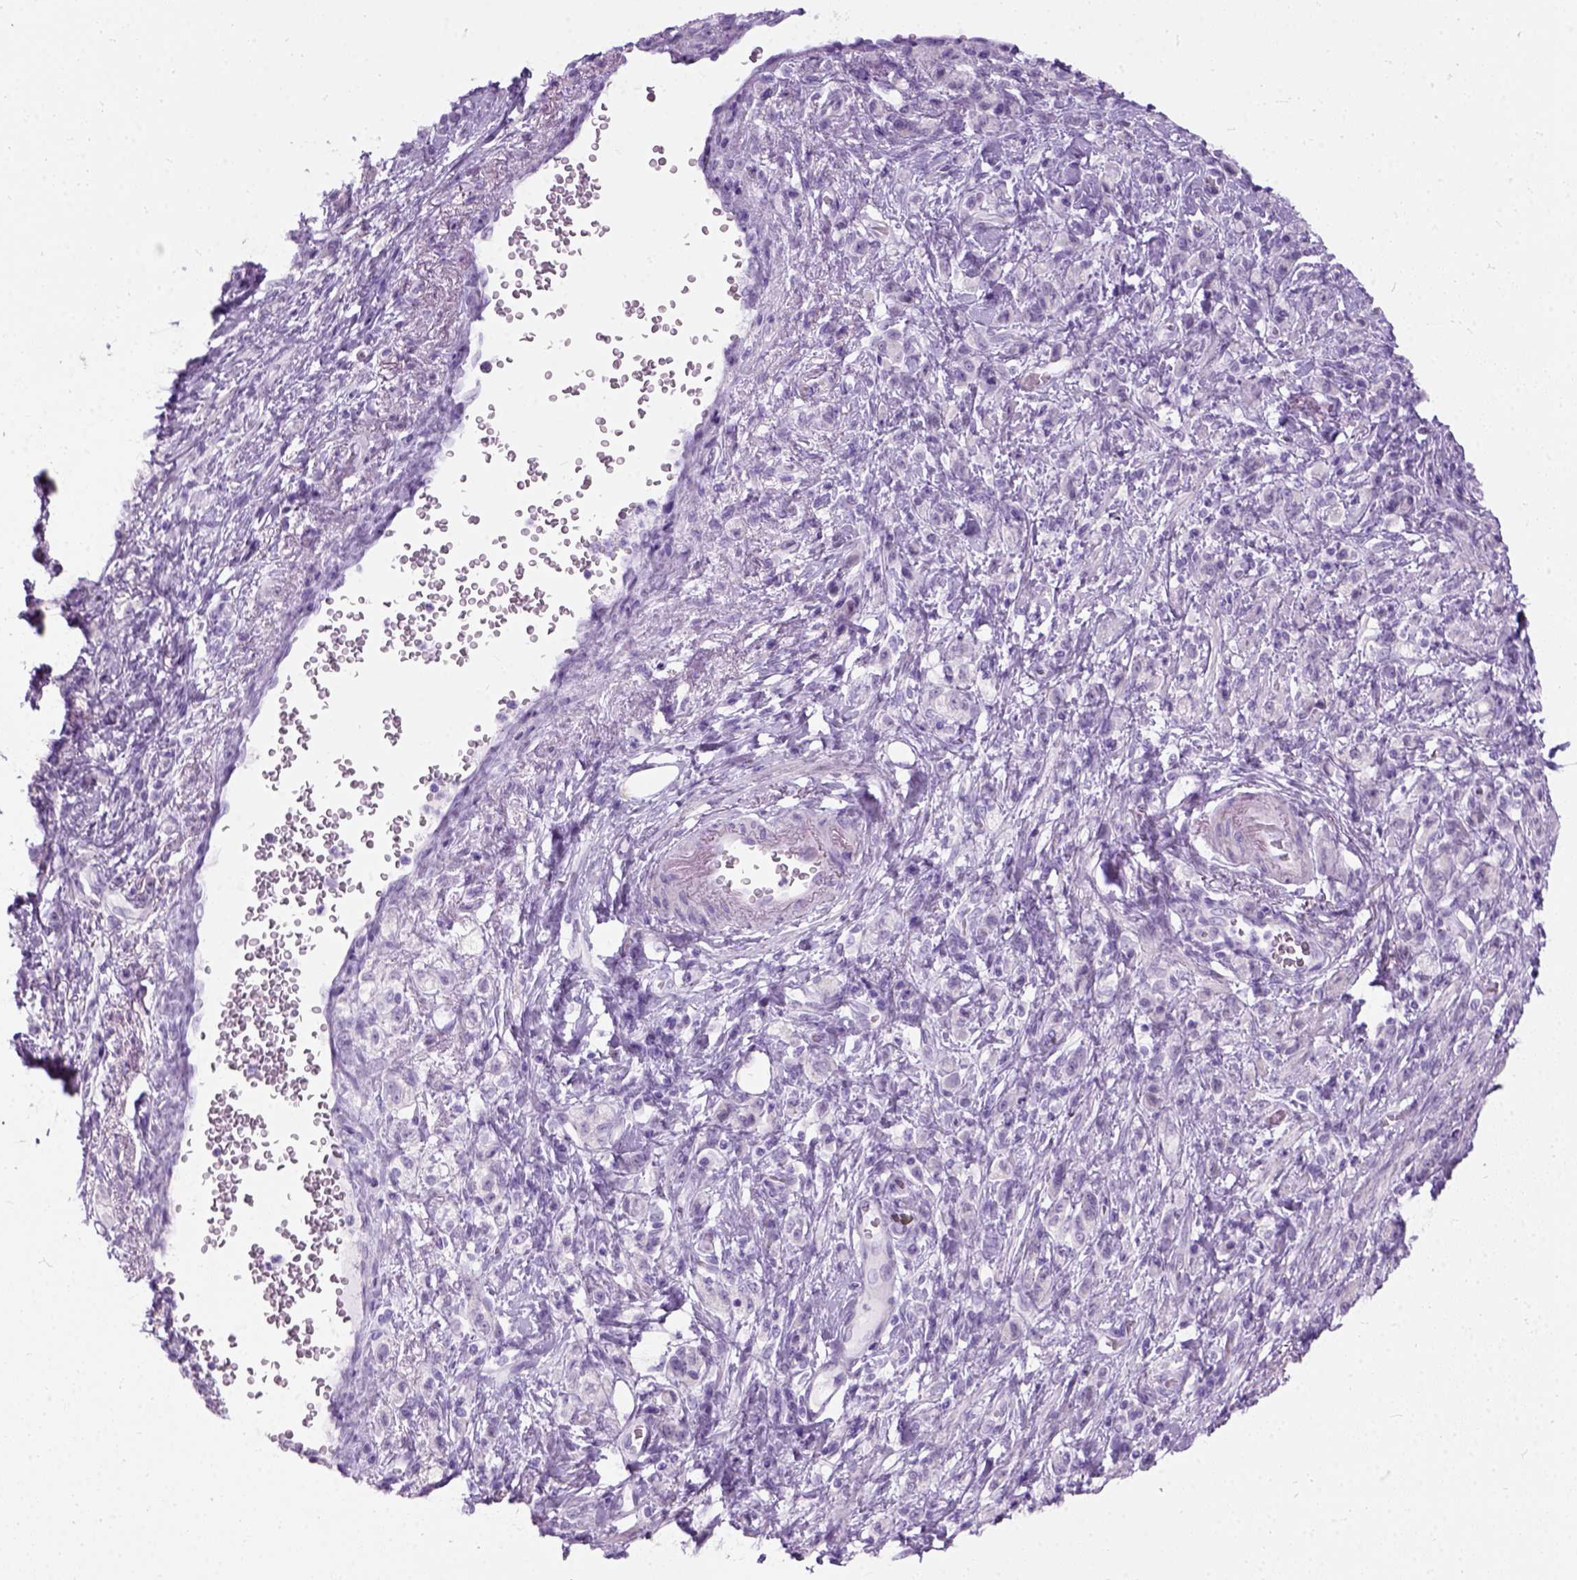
{"staining": {"intensity": "negative", "quantity": "none", "location": "none"}, "tissue": "stomach cancer", "cell_type": "Tumor cells", "image_type": "cancer", "snomed": [{"axis": "morphology", "description": "Adenocarcinoma, NOS"}, {"axis": "topography", "description": "Stomach"}], "caption": "The micrograph reveals no significant expression in tumor cells of stomach cancer. The staining was performed using DAB (3,3'-diaminobenzidine) to visualize the protein expression in brown, while the nuclei were stained in blue with hematoxylin (Magnification: 20x).", "gene": "AXDND1", "patient": {"sex": "male", "age": 77}}